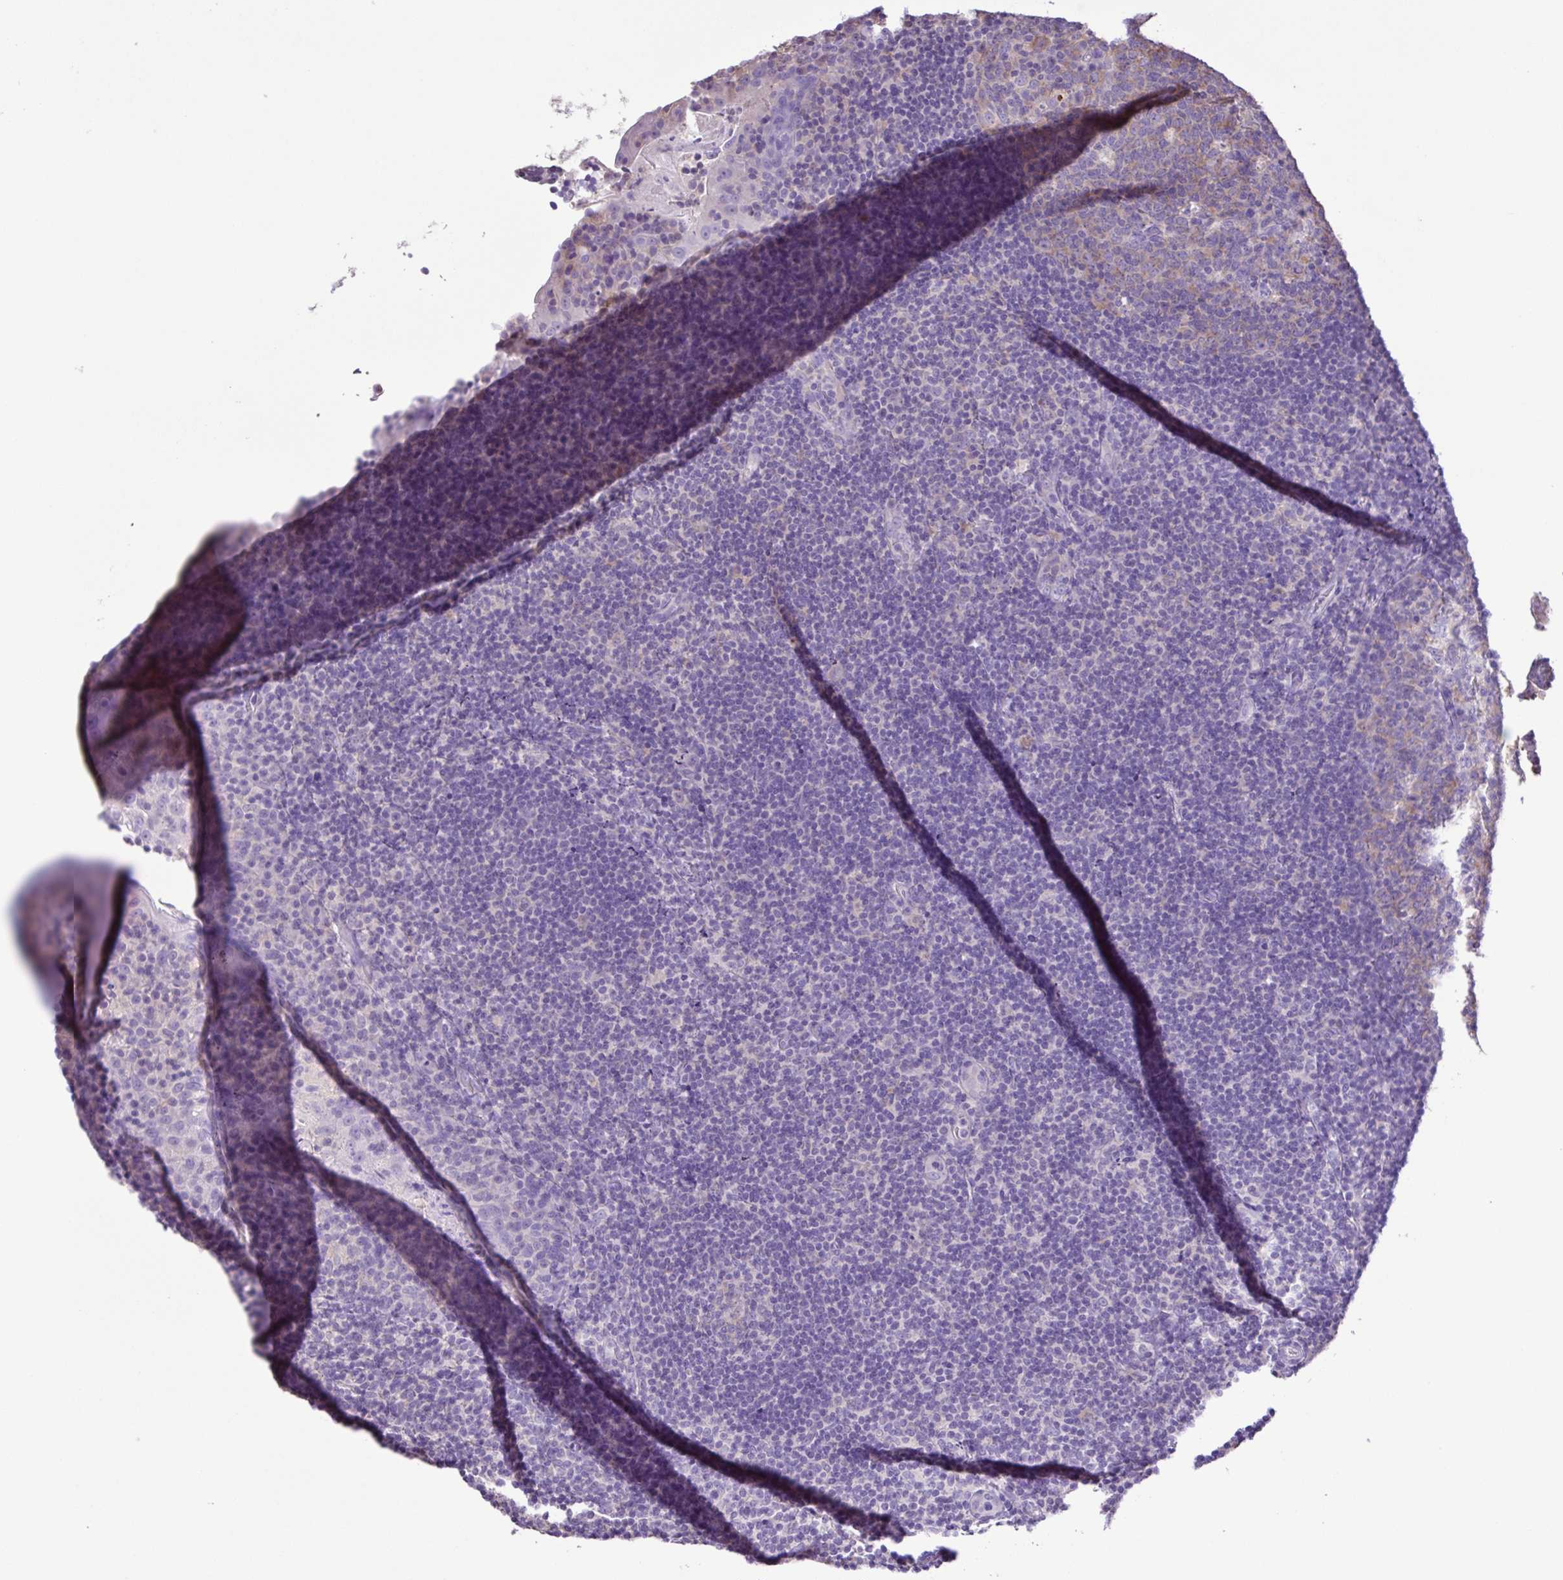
{"staining": {"intensity": "weak", "quantity": "25%-75%", "location": "cytoplasmic/membranous"}, "tissue": "tonsil", "cell_type": "Germinal center cells", "image_type": "normal", "snomed": [{"axis": "morphology", "description": "Normal tissue, NOS"}, {"axis": "topography", "description": "Tonsil"}], "caption": "DAB (3,3'-diaminobenzidine) immunohistochemical staining of unremarkable tonsil demonstrates weak cytoplasmic/membranous protein staining in about 25%-75% of germinal center cells.", "gene": "CYP17A1", "patient": {"sex": "male", "age": 17}}